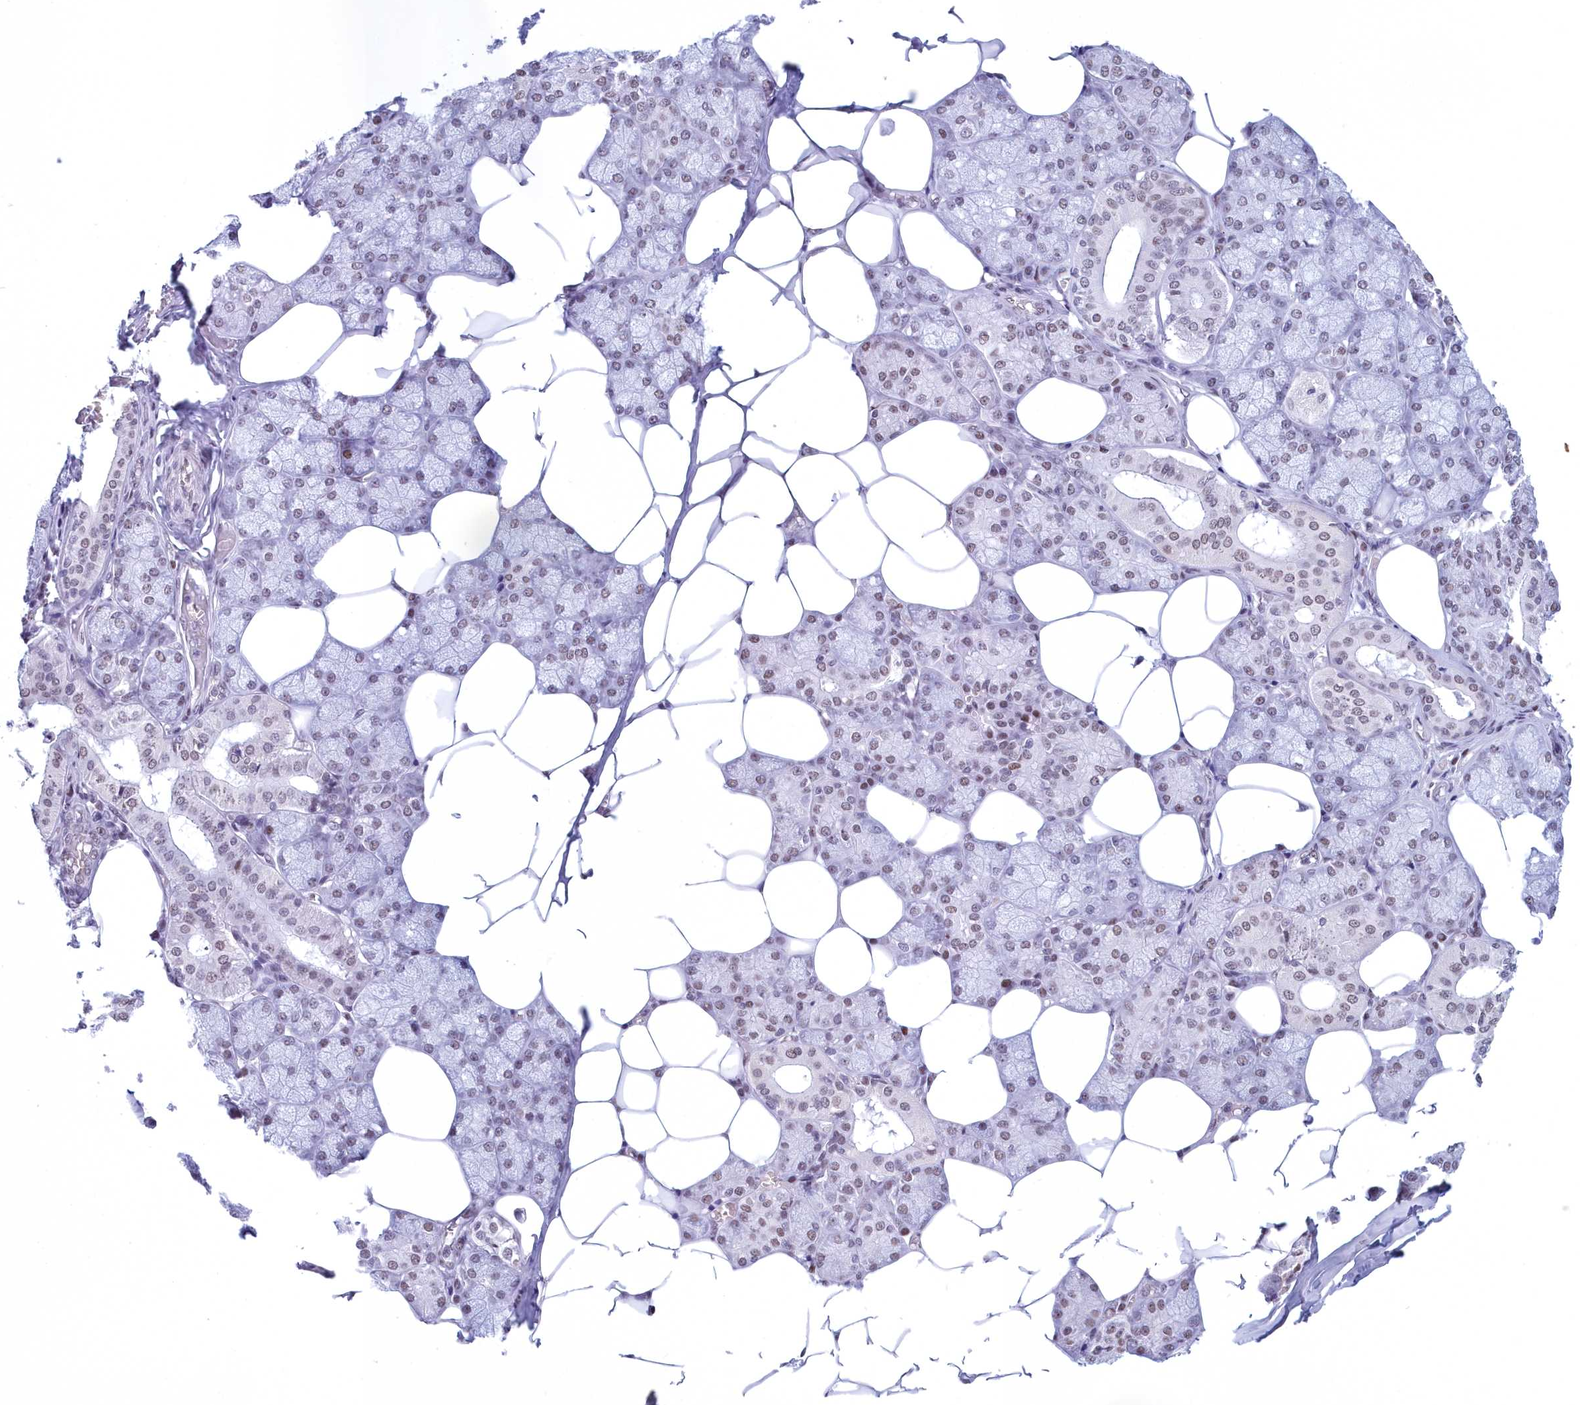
{"staining": {"intensity": "moderate", "quantity": "25%-75%", "location": "nuclear"}, "tissue": "salivary gland", "cell_type": "Glandular cells", "image_type": "normal", "snomed": [{"axis": "morphology", "description": "Normal tissue, NOS"}, {"axis": "topography", "description": "Salivary gland"}], "caption": "Immunohistochemical staining of benign human salivary gland shows 25%-75% levels of moderate nuclear protein staining in approximately 25%-75% of glandular cells.", "gene": "CDC26", "patient": {"sex": "male", "age": 62}}